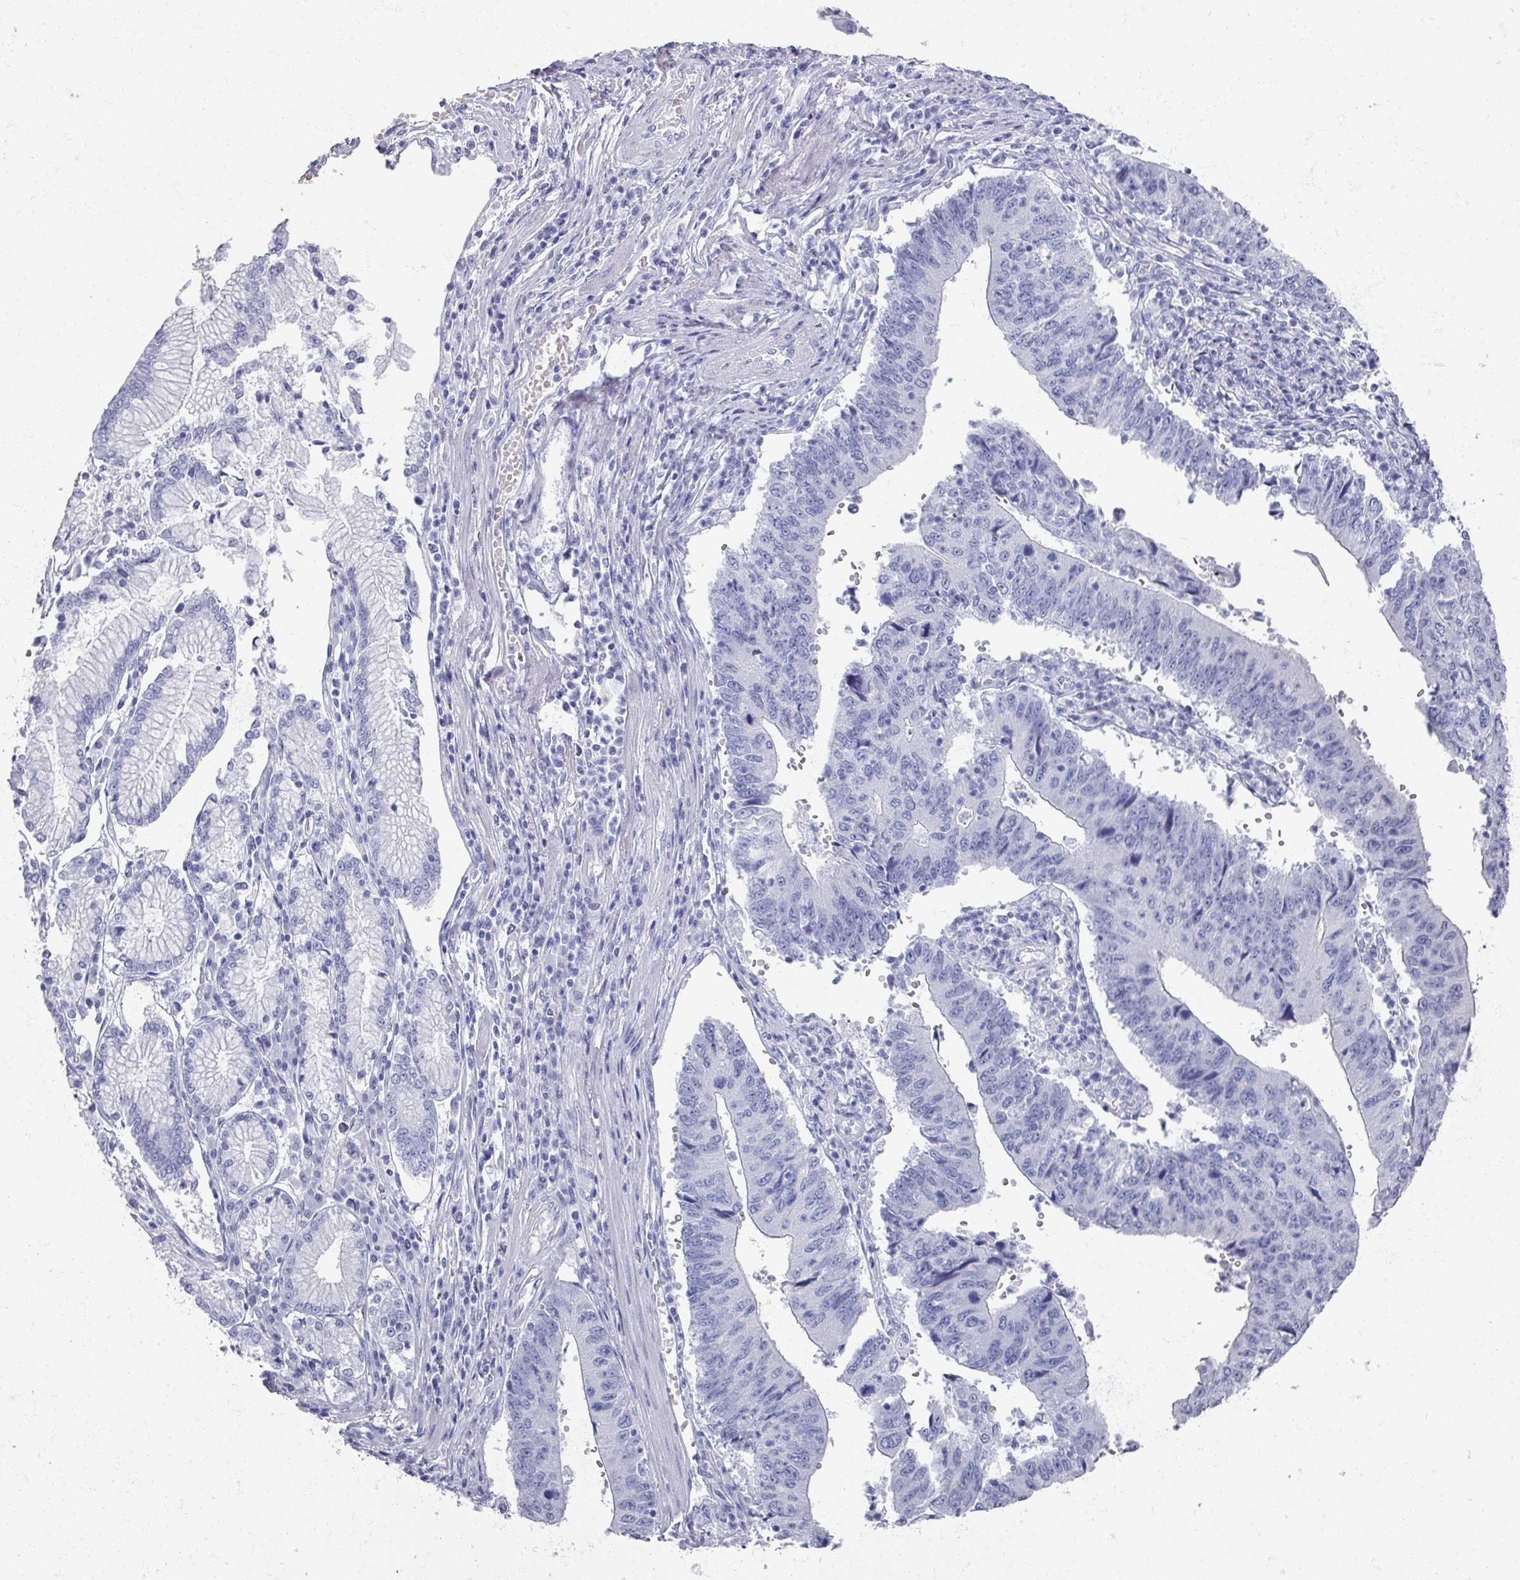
{"staining": {"intensity": "negative", "quantity": "none", "location": "none"}, "tissue": "stomach cancer", "cell_type": "Tumor cells", "image_type": "cancer", "snomed": [{"axis": "morphology", "description": "Adenocarcinoma, NOS"}, {"axis": "topography", "description": "Stomach"}], "caption": "Immunohistochemistry (IHC) of human adenocarcinoma (stomach) exhibits no expression in tumor cells.", "gene": "OMG", "patient": {"sex": "male", "age": 59}}